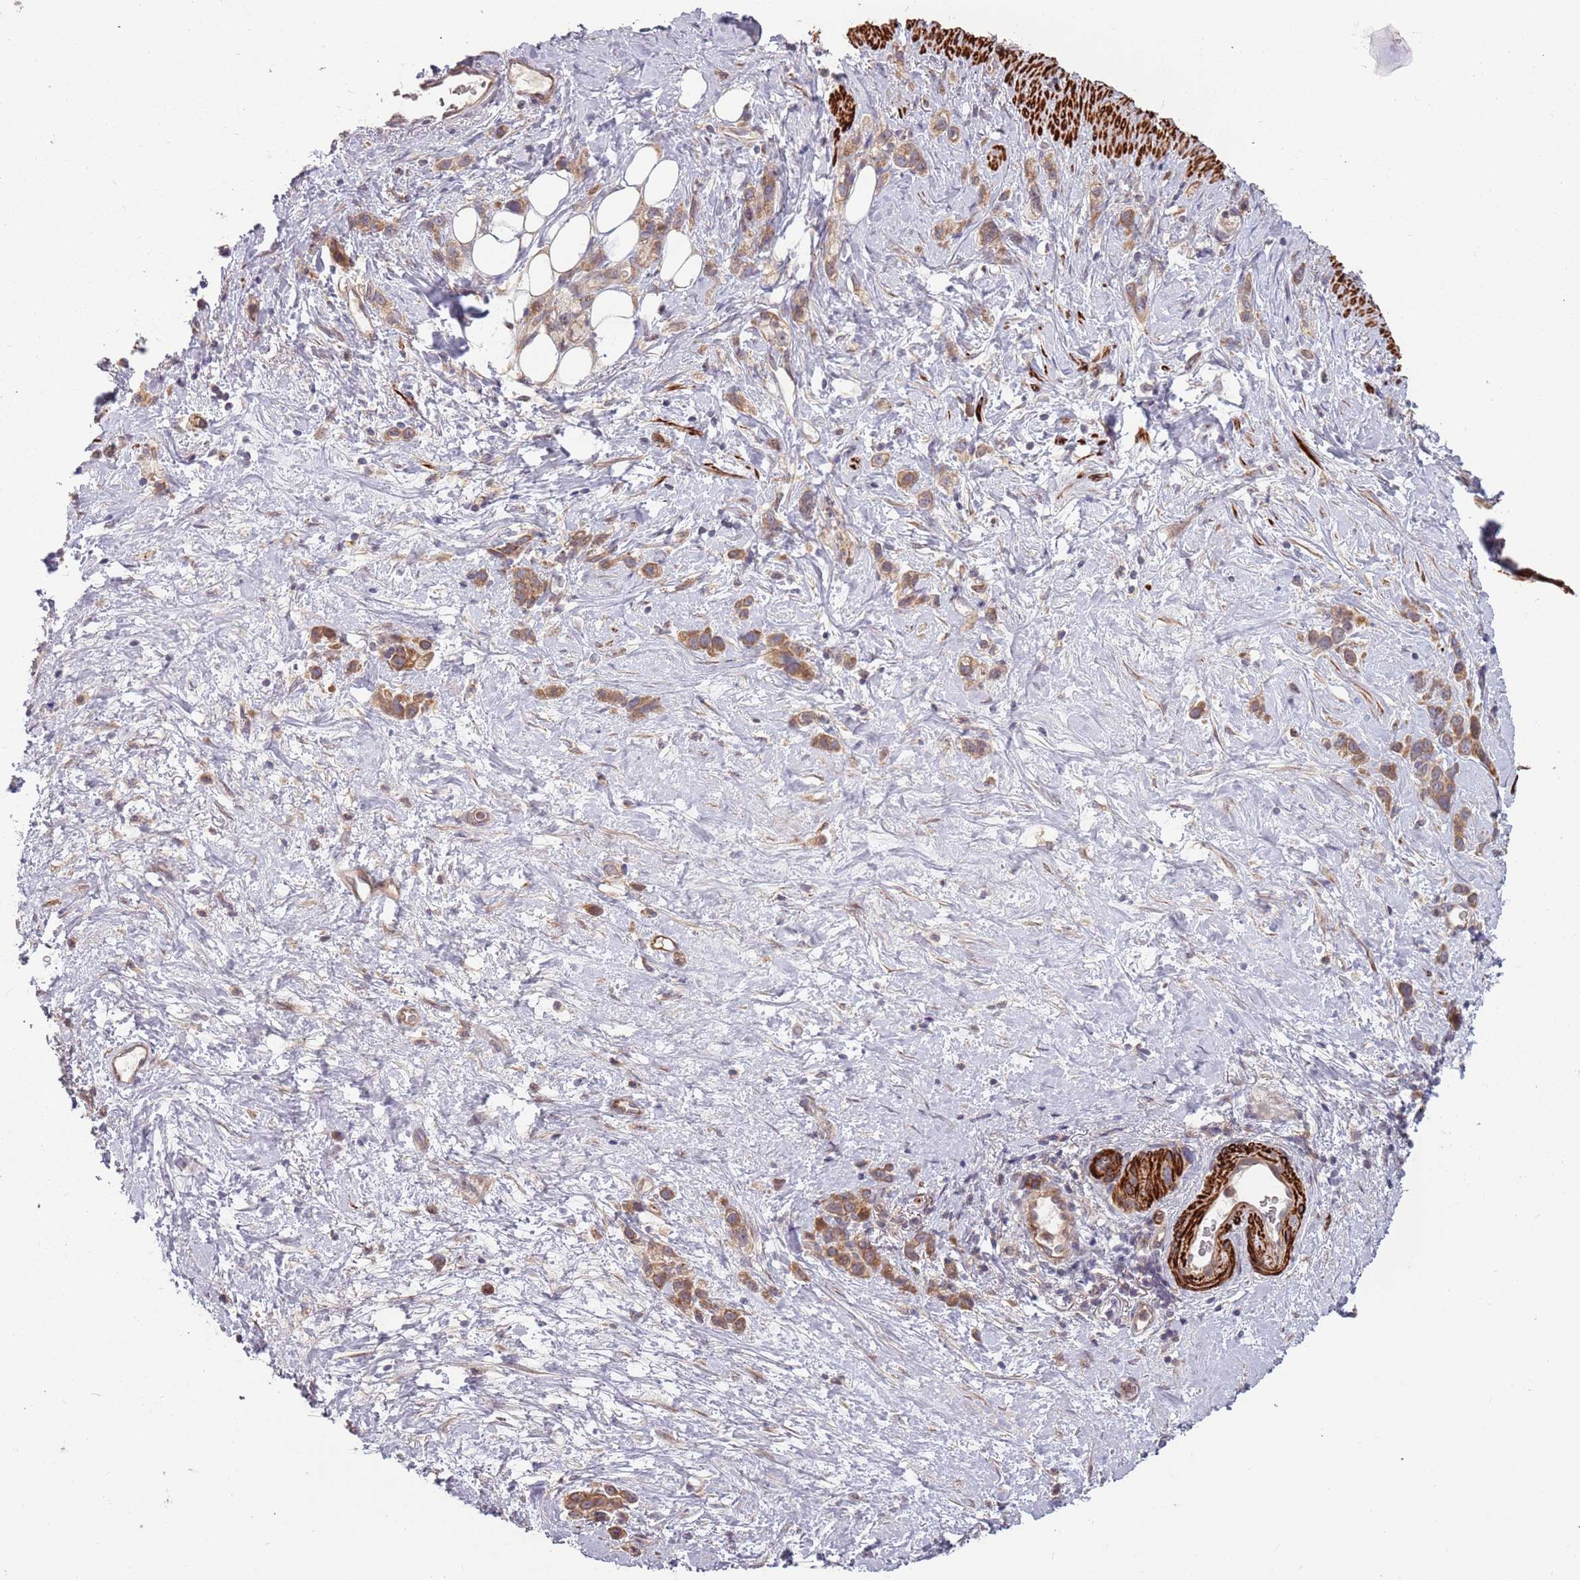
{"staining": {"intensity": "moderate", "quantity": ">75%", "location": "cytoplasmic/membranous"}, "tissue": "stomach cancer", "cell_type": "Tumor cells", "image_type": "cancer", "snomed": [{"axis": "morphology", "description": "Adenocarcinoma, NOS"}, {"axis": "topography", "description": "Stomach"}], "caption": "Immunohistochemical staining of human stomach cancer (adenocarcinoma) exhibits moderate cytoplasmic/membranous protein positivity in approximately >75% of tumor cells.", "gene": "PLD6", "patient": {"sex": "female", "age": 65}}